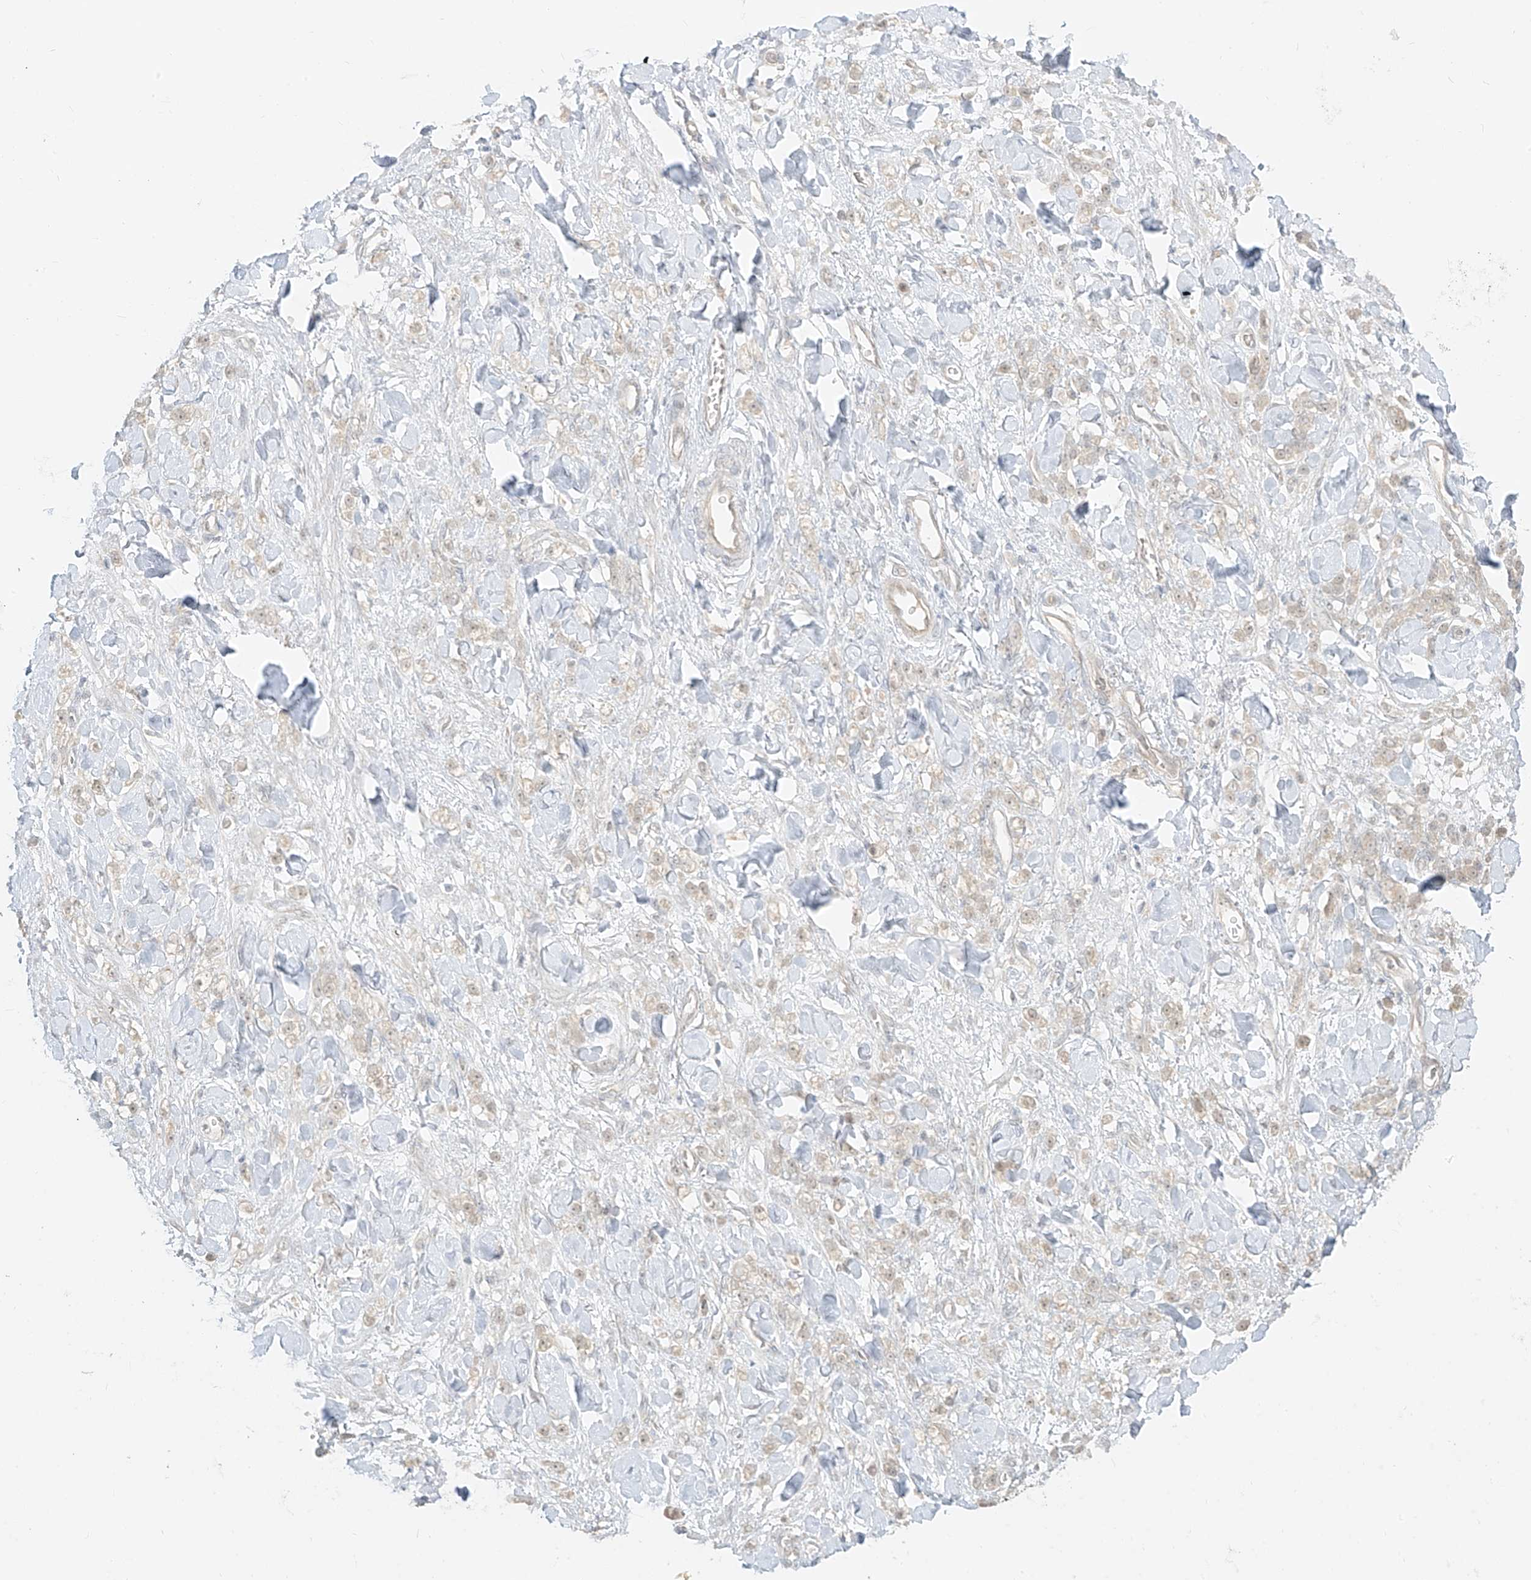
{"staining": {"intensity": "negative", "quantity": "none", "location": "none"}, "tissue": "stomach cancer", "cell_type": "Tumor cells", "image_type": "cancer", "snomed": [{"axis": "morphology", "description": "Normal tissue, NOS"}, {"axis": "morphology", "description": "Adenocarcinoma, NOS"}, {"axis": "topography", "description": "Stomach"}], "caption": "A photomicrograph of stomach cancer stained for a protein demonstrates no brown staining in tumor cells. Brightfield microscopy of IHC stained with DAB (3,3'-diaminobenzidine) (brown) and hematoxylin (blue), captured at high magnification.", "gene": "LIPT1", "patient": {"sex": "male", "age": 82}}